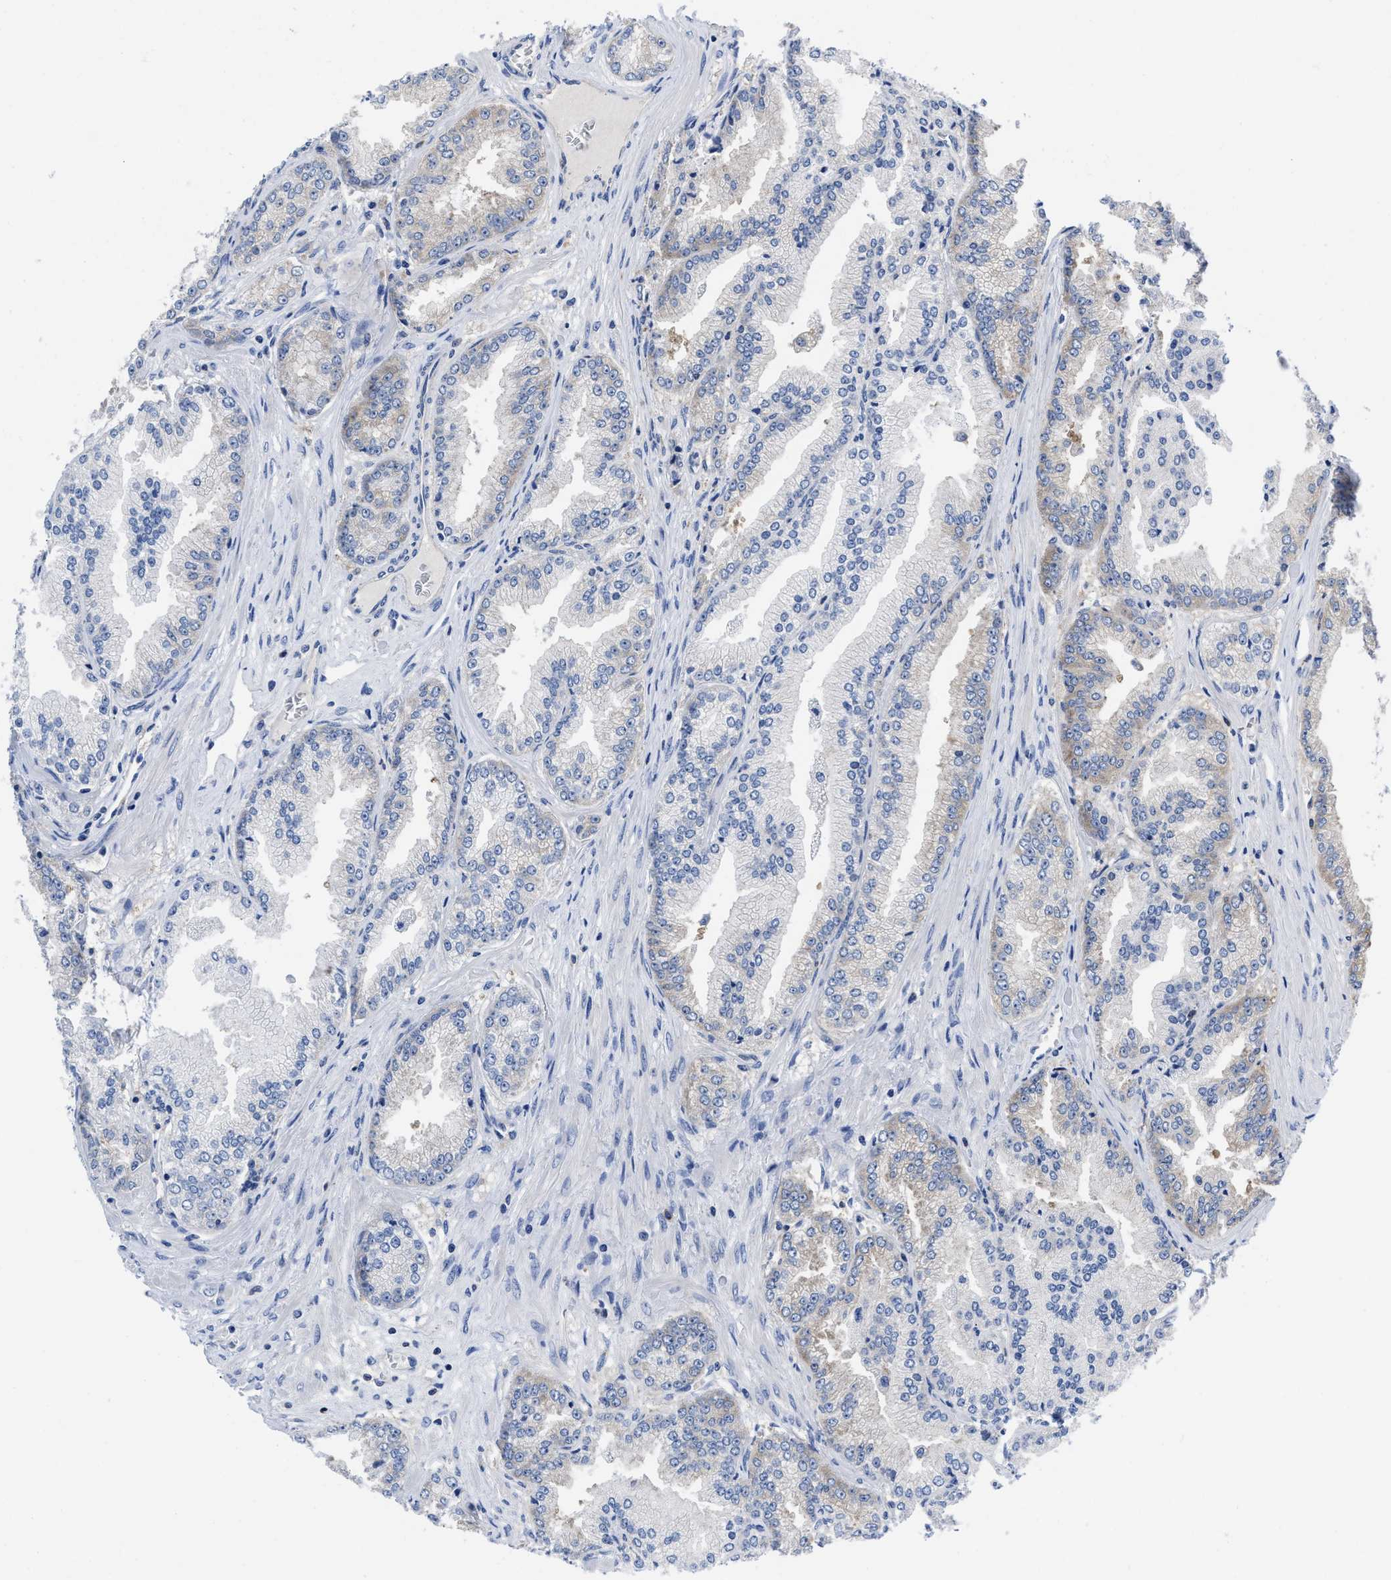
{"staining": {"intensity": "negative", "quantity": "none", "location": "none"}, "tissue": "prostate cancer", "cell_type": "Tumor cells", "image_type": "cancer", "snomed": [{"axis": "morphology", "description": "Adenocarcinoma, High grade"}, {"axis": "topography", "description": "Prostate"}], "caption": "DAB (3,3'-diaminobenzidine) immunohistochemical staining of human prostate high-grade adenocarcinoma exhibits no significant expression in tumor cells. (DAB immunohistochemistry (IHC) visualized using brightfield microscopy, high magnification).", "gene": "YARS1", "patient": {"sex": "male", "age": 61}}